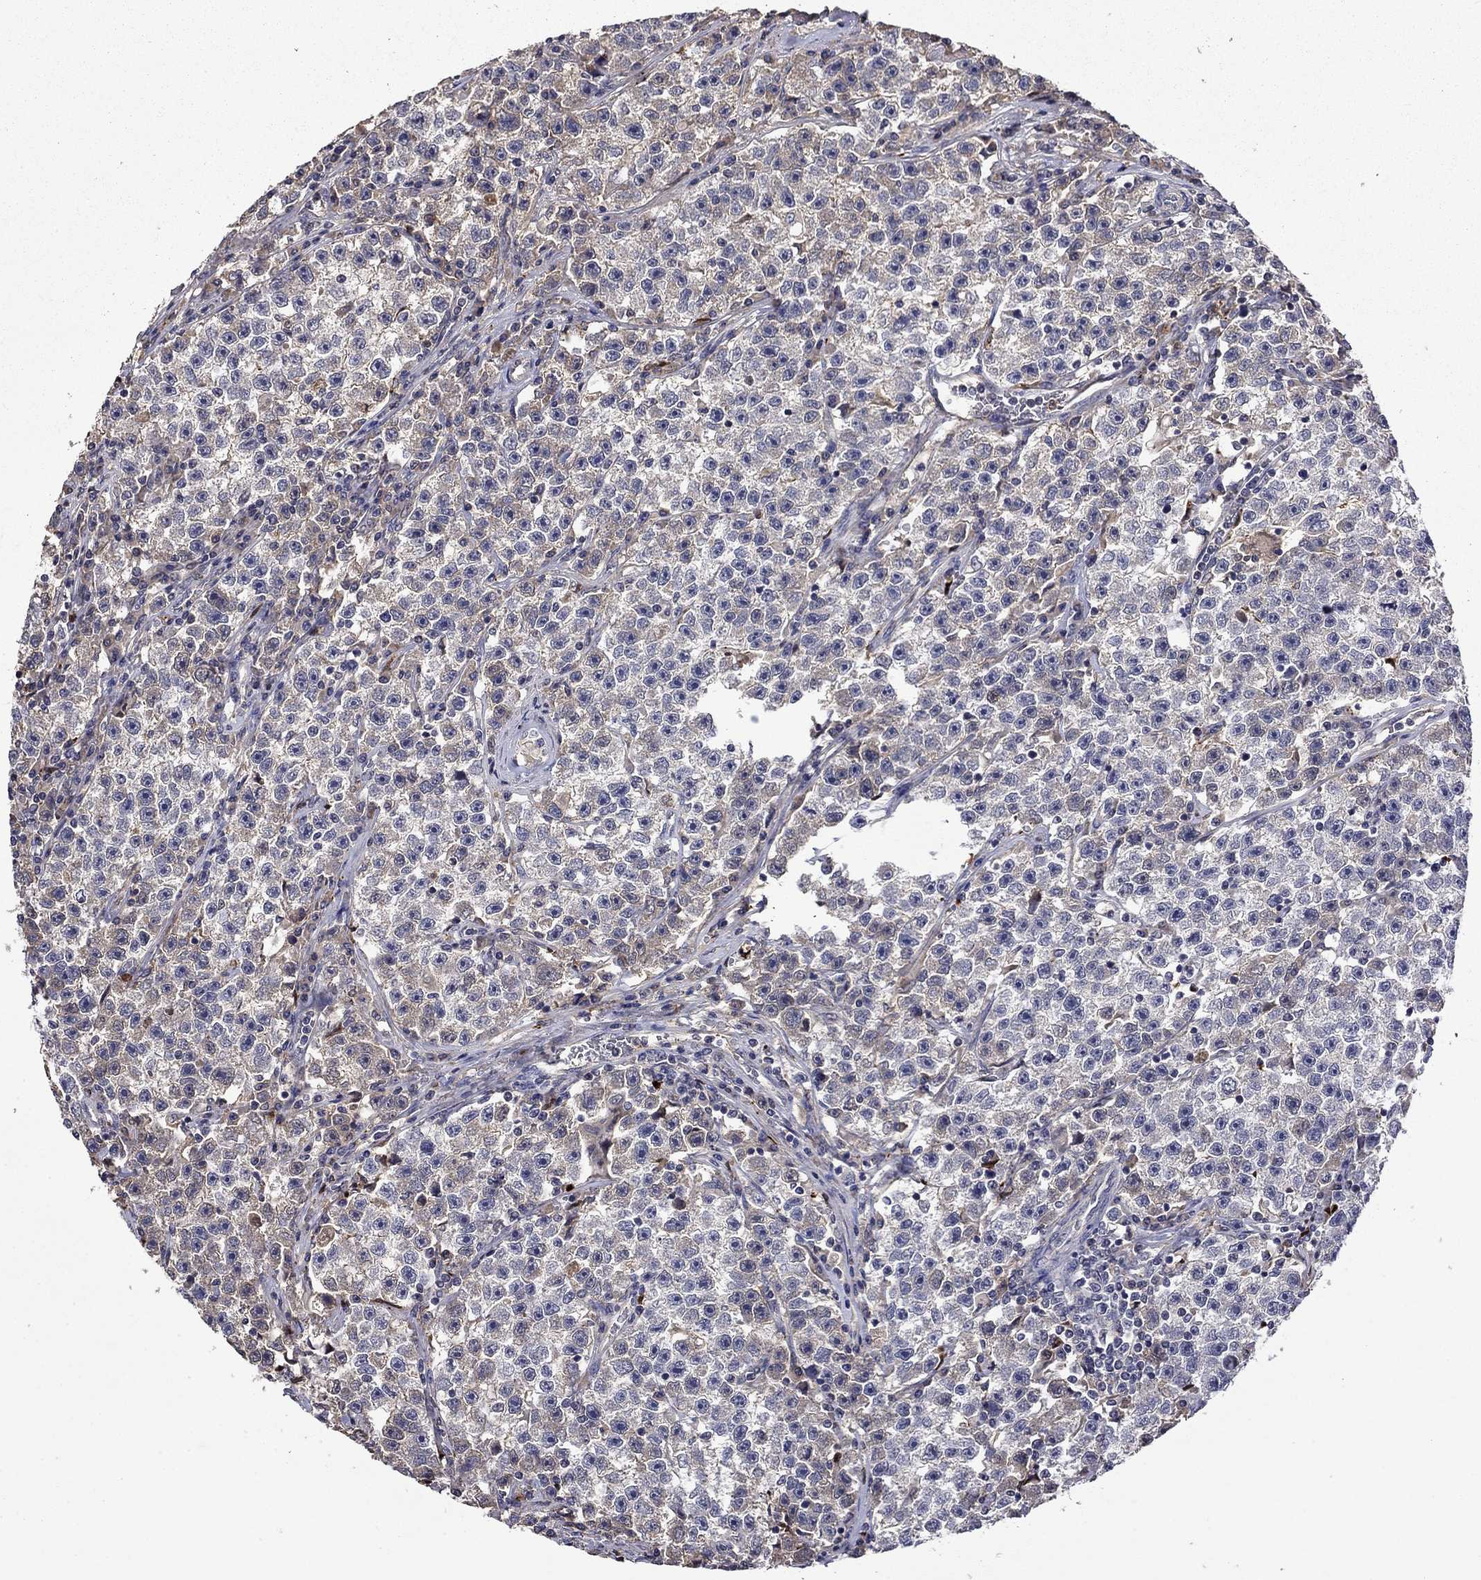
{"staining": {"intensity": "negative", "quantity": "none", "location": "none"}, "tissue": "testis cancer", "cell_type": "Tumor cells", "image_type": "cancer", "snomed": [{"axis": "morphology", "description": "Seminoma, NOS"}, {"axis": "topography", "description": "Testis"}], "caption": "Immunohistochemistry (IHC) image of neoplastic tissue: seminoma (testis) stained with DAB reveals no significant protein expression in tumor cells.", "gene": "SATB1", "patient": {"sex": "male", "age": 22}}